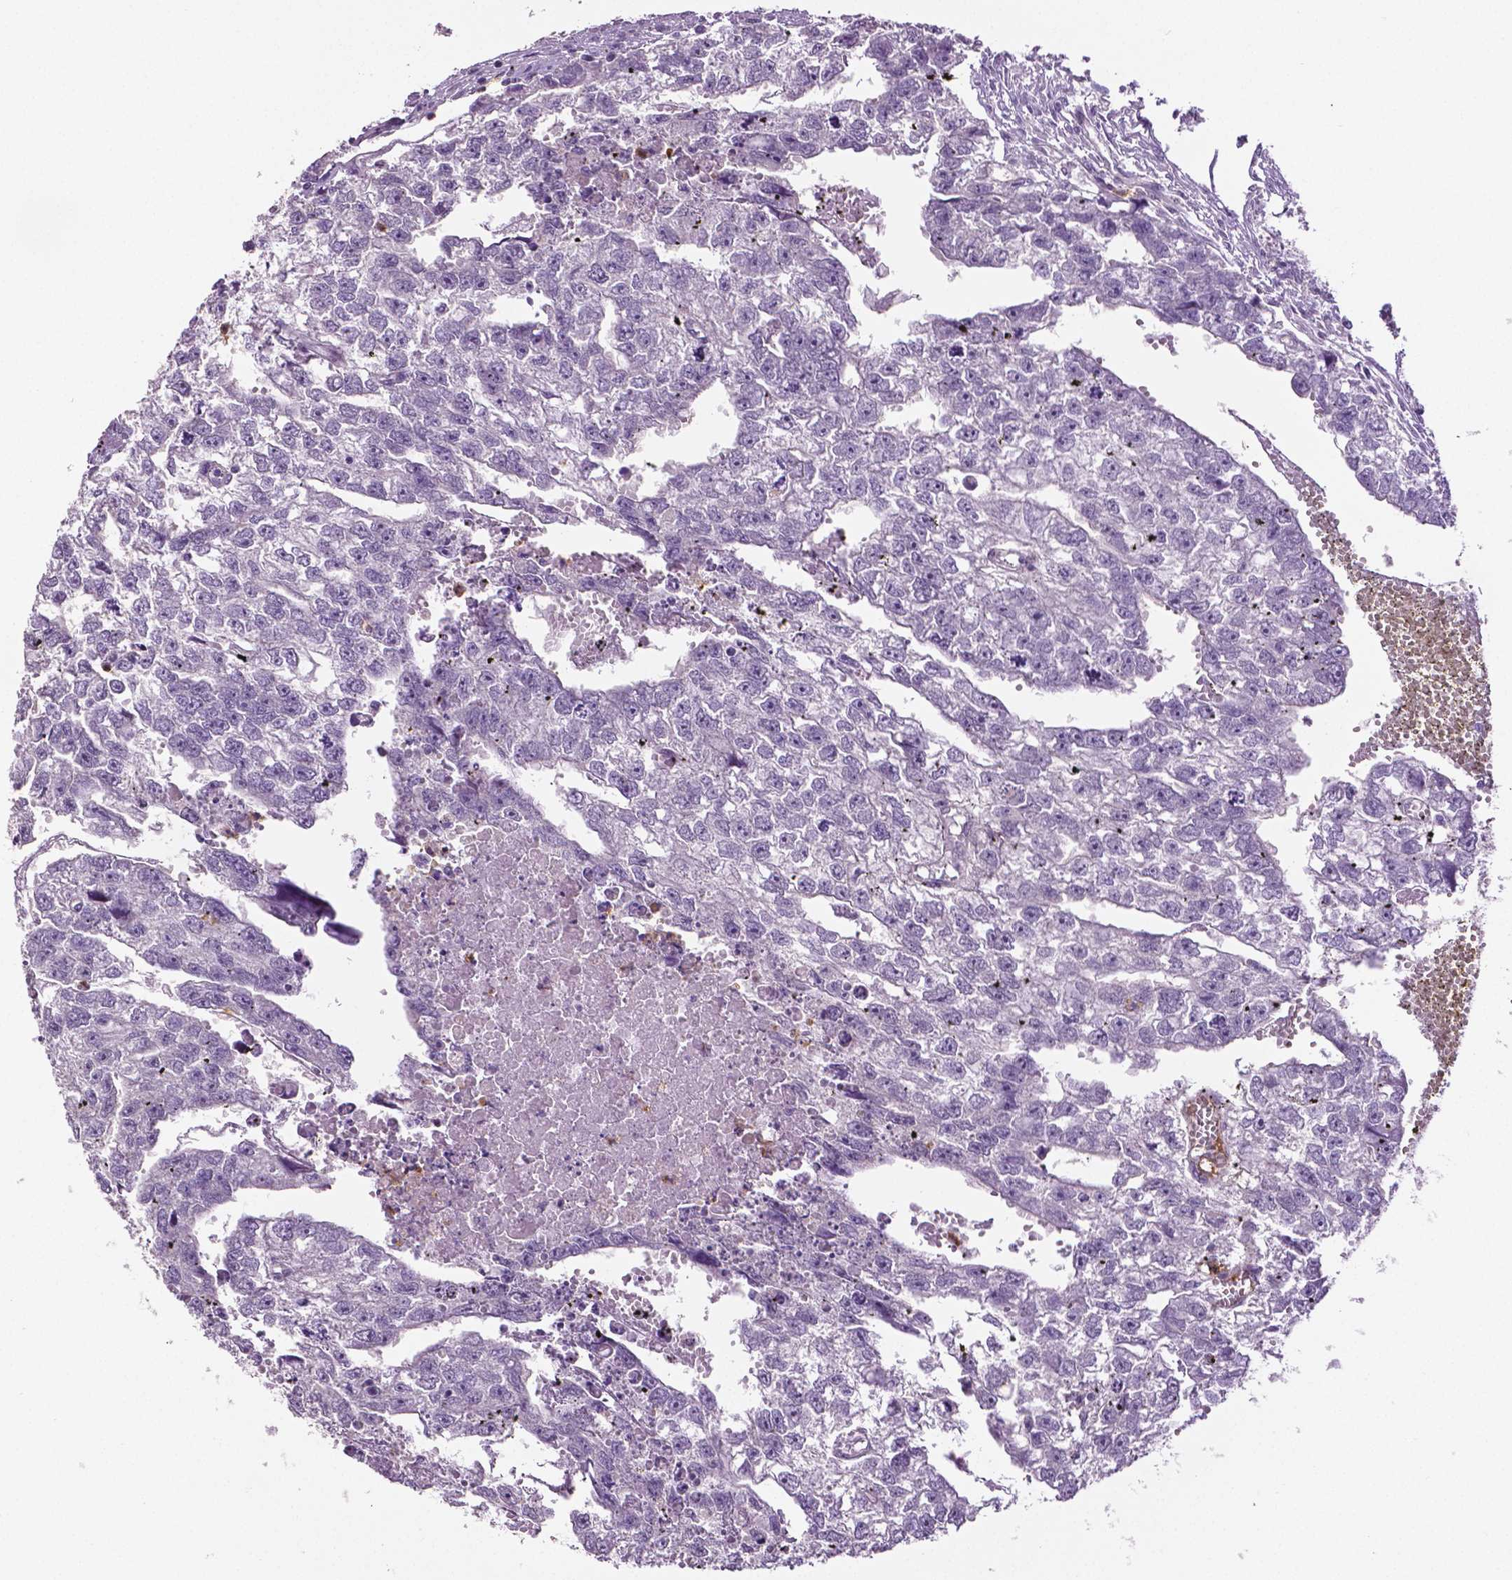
{"staining": {"intensity": "negative", "quantity": "none", "location": "none"}, "tissue": "testis cancer", "cell_type": "Tumor cells", "image_type": "cancer", "snomed": [{"axis": "morphology", "description": "Carcinoma, Embryonal, NOS"}, {"axis": "morphology", "description": "Teratoma, malignant, NOS"}, {"axis": "topography", "description": "Testis"}], "caption": "Testis cancer was stained to show a protein in brown. There is no significant positivity in tumor cells.", "gene": "PTPN5", "patient": {"sex": "male", "age": 44}}